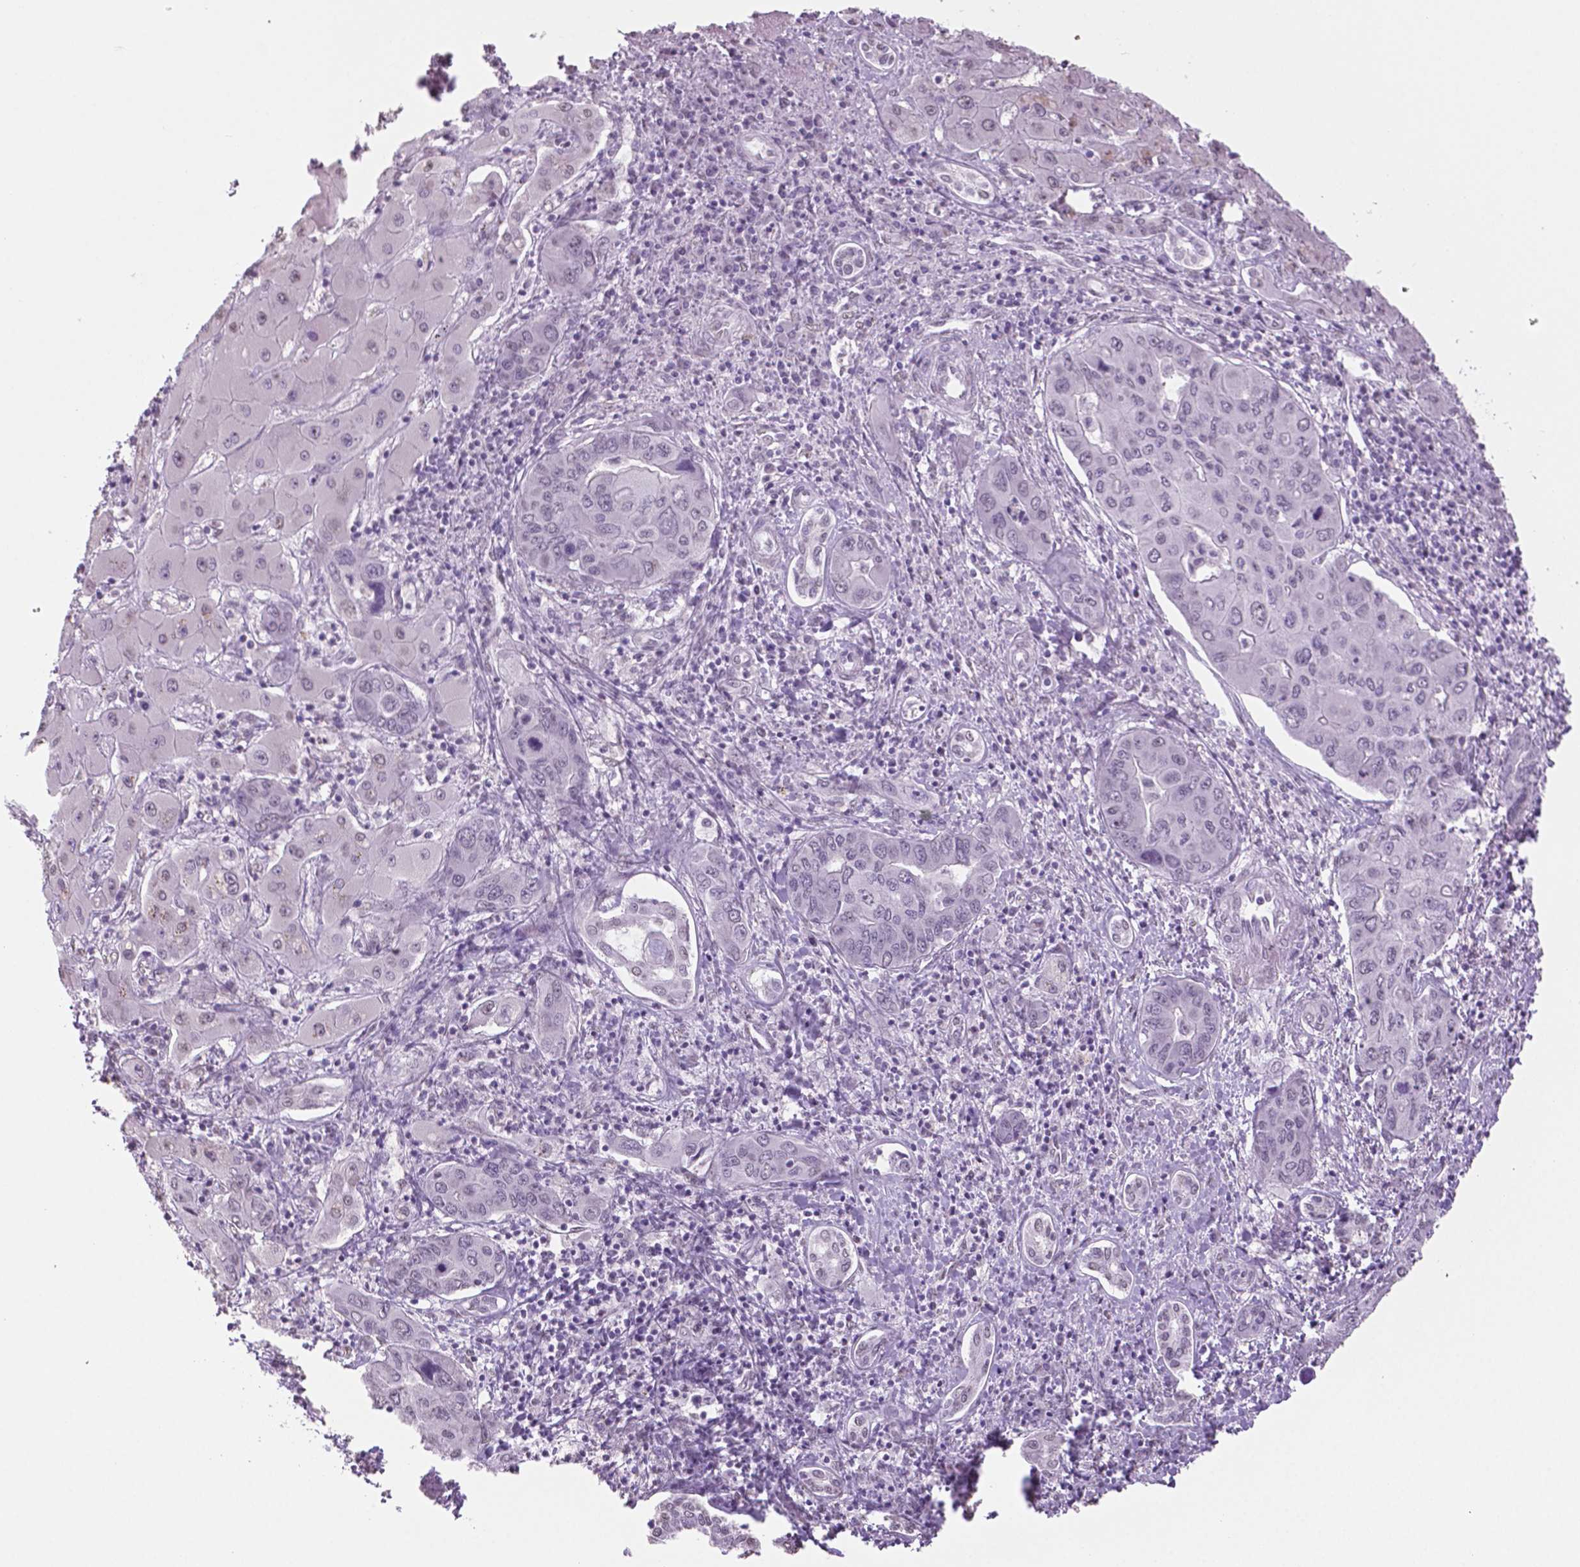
{"staining": {"intensity": "negative", "quantity": "none", "location": "none"}, "tissue": "liver cancer", "cell_type": "Tumor cells", "image_type": "cancer", "snomed": [{"axis": "morphology", "description": "Cholangiocarcinoma"}, {"axis": "topography", "description": "Liver"}], "caption": "Liver cancer was stained to show a protein in brown. There is no significant staining in tumor cells. (Immunohistochemistry (ihc), brightfield microscopy, high magnification).", "gene": "IGF2BP1", "patient": {"sex": "male", "age": 67}}